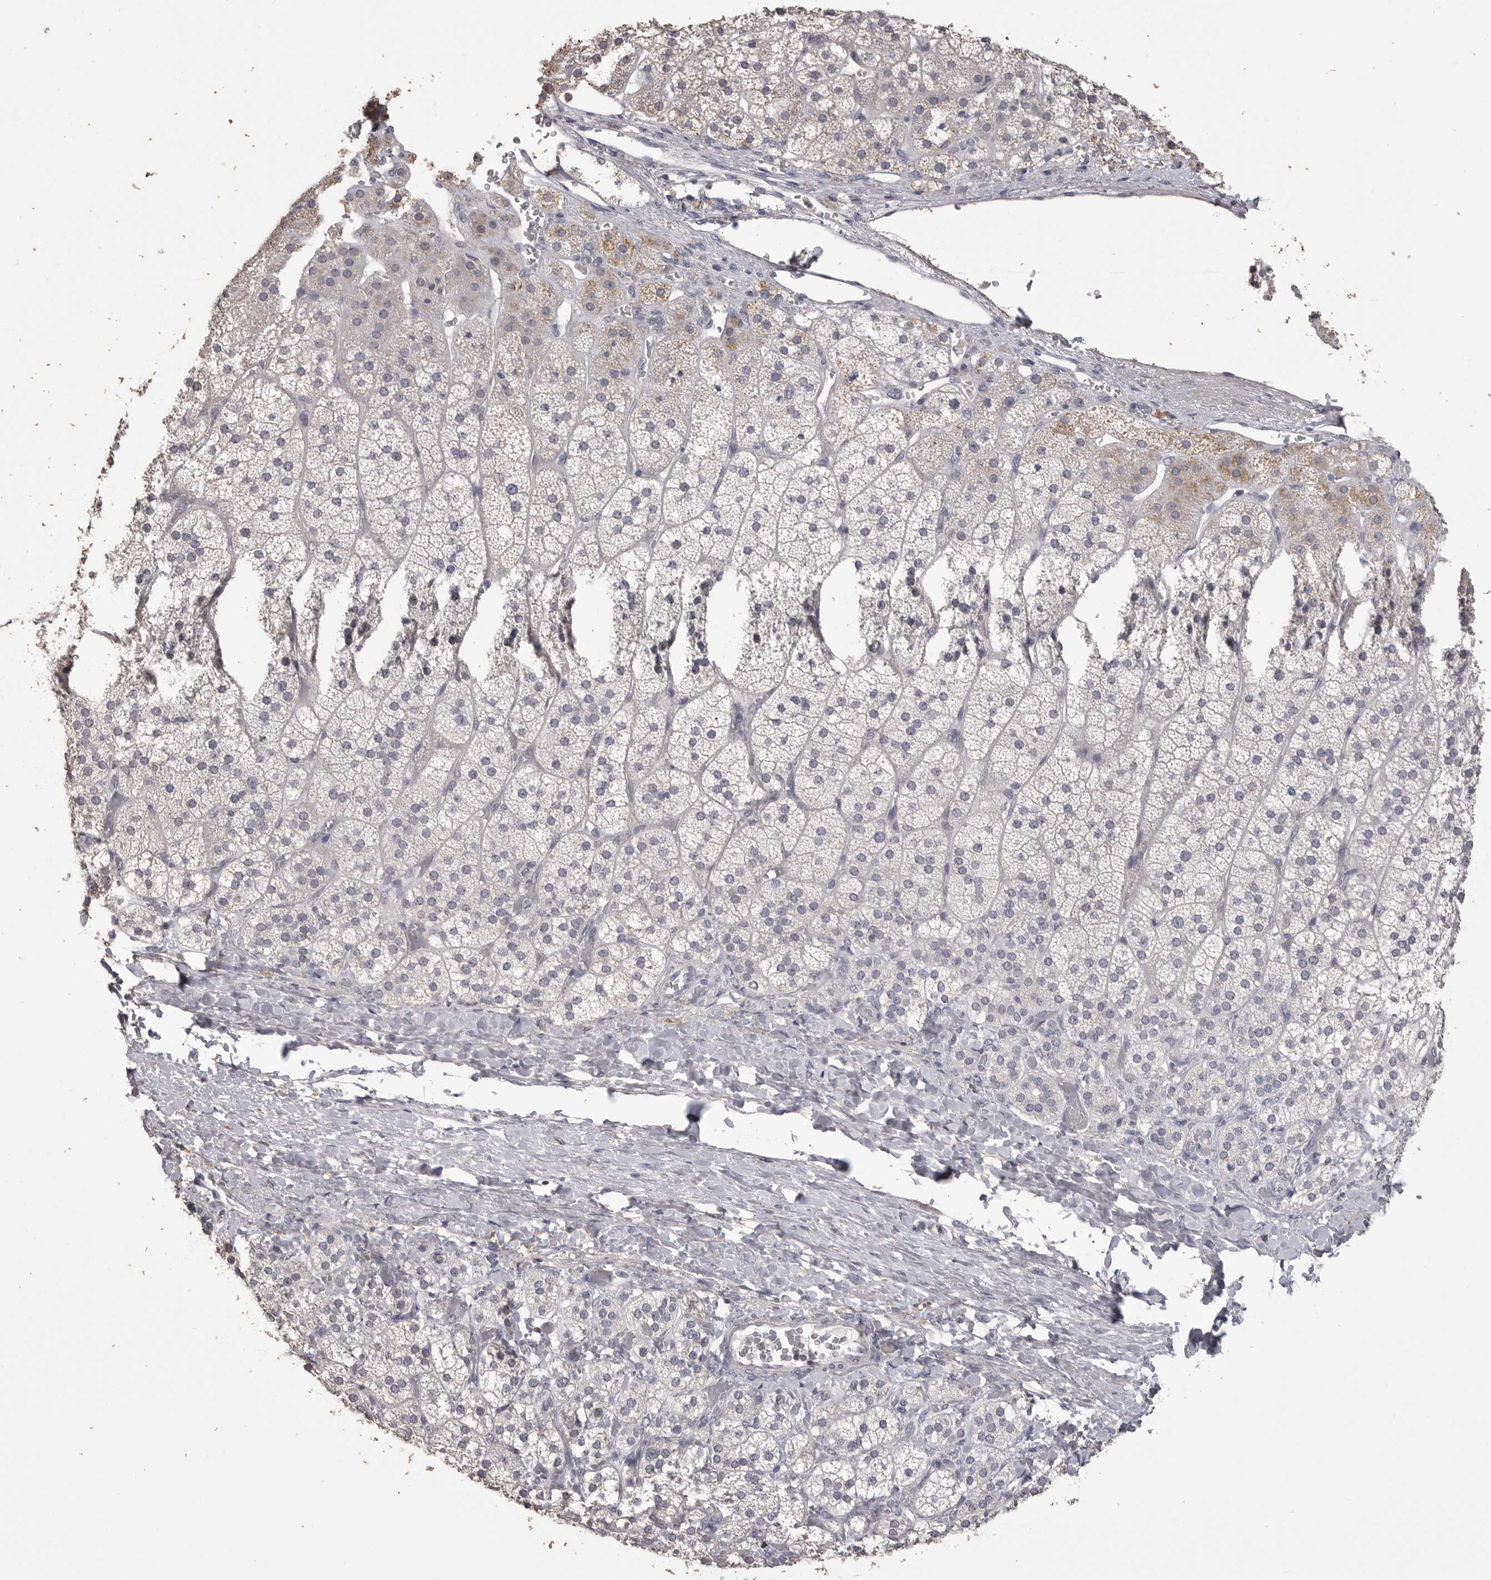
{"staining": {"intensity": "moderate", "quantity": "<25%", "location": "cytoplasmic/membranous"}, "tissue": "adrenal gland", "cell_type": "Glandular cells", "image_type": "normal", "snomed": [{"axis": "morphology", "description": "Normal tissue, NOS"}, {"axis": "topography", "description": "Adrenal gland"}], "caption": "Immunohistochemistry (IHC) image of benign adrenal gland: adrenal gland stained using immunohistochemistry shows low levels of moderate protein expression localized specifically in the cytoplasmic/membranous of glandular cells, appearing as a cytoplasmic/membranous brown color.", "gene": "MMP7", "patient": {"sex": "female", "age": 44}}